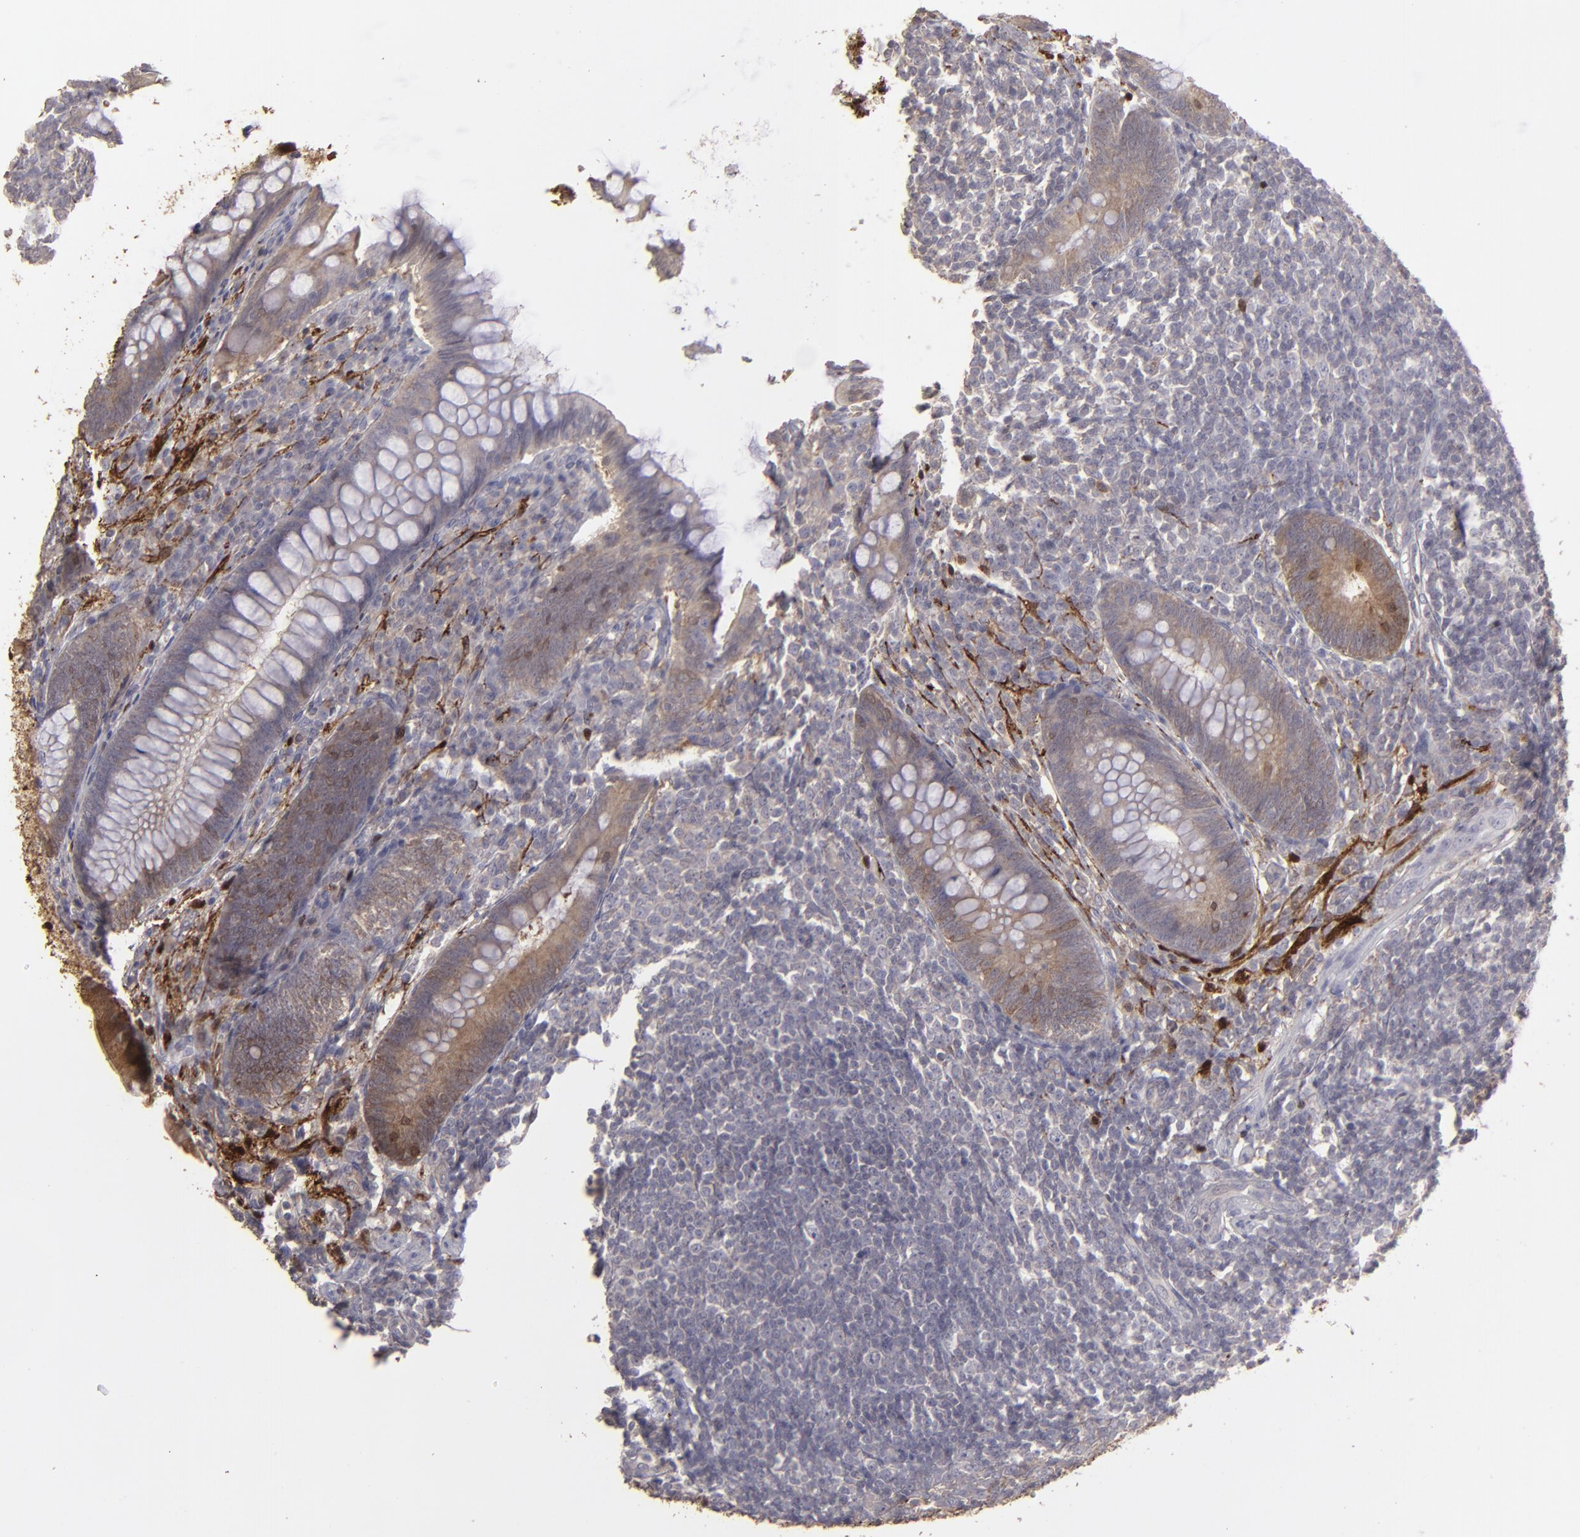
{"staining": {"intensity": "weak", "quantity": "25%-75%", "location": "cytoplasmic/membranous"}, "tissue": "appendix", "cell_type": "Glandular cells", "image_type": "normal", "snomed": [{"axis": "morphology", "description": "Normal tissue, NOS"}, {"axis": "topography", "description": "Appendix"}], "caption": "Immunohistochemical staining of unremarkable appendix shows low levels of weak cytoplasmic/membranous expression in about 25%-75% of glandular cells. The staining was performed using DAB to visualize the protein expression in brown, while the nuclei were stained in blue with hematoxylin (Magnification: 20x).", "gene": "SEMA3G", "patient": {"sex": "female", "age": 66}}